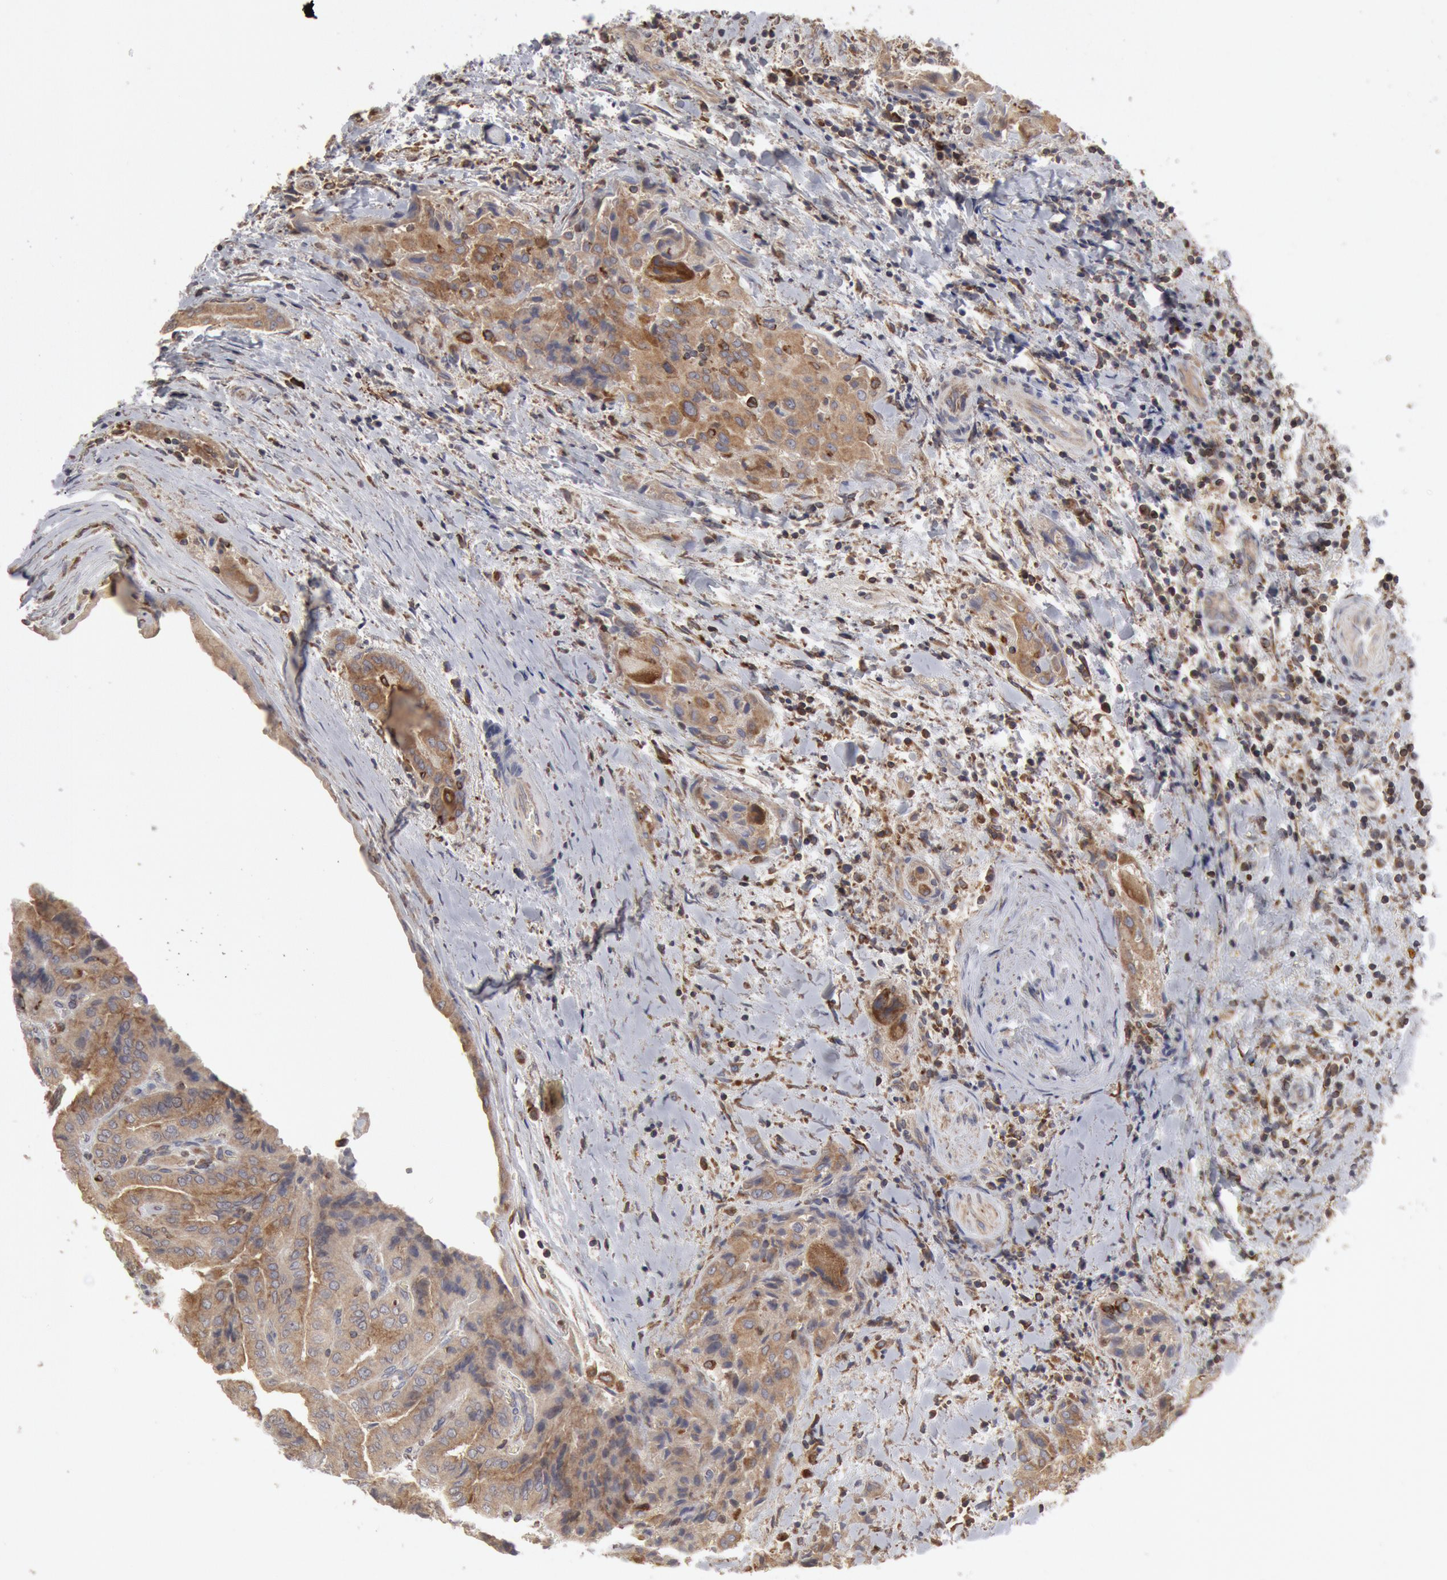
{"staining": {"intensity": "weak", "quantity": ">75%", "location": "cytoplasmic/membranous"}, "tissue": "thyroid cancer", "cell_type": "Tumor cells", "image_type": "cancer", "snomed": [{"axis": "morphology", "description": "Papillary adenocarcinoma, NOS"}, {"axis": "topography", "description": "Thyroid gland"}], "caption": "An immunohistochemistry image of neoplastic tissue is shown. Protein staining in brown labels weak cytoplasmic/membranous positivity in thyroid papillary adenocarcinoma within tumor cells. The staining was performed using DAB to visualize the protein expression in brown, while the nuclei were stained in blue with hematoxylin (Magnification: 20x).", "gene": "OSBPL8", "patient": {"sex": "female", "age": 71}}